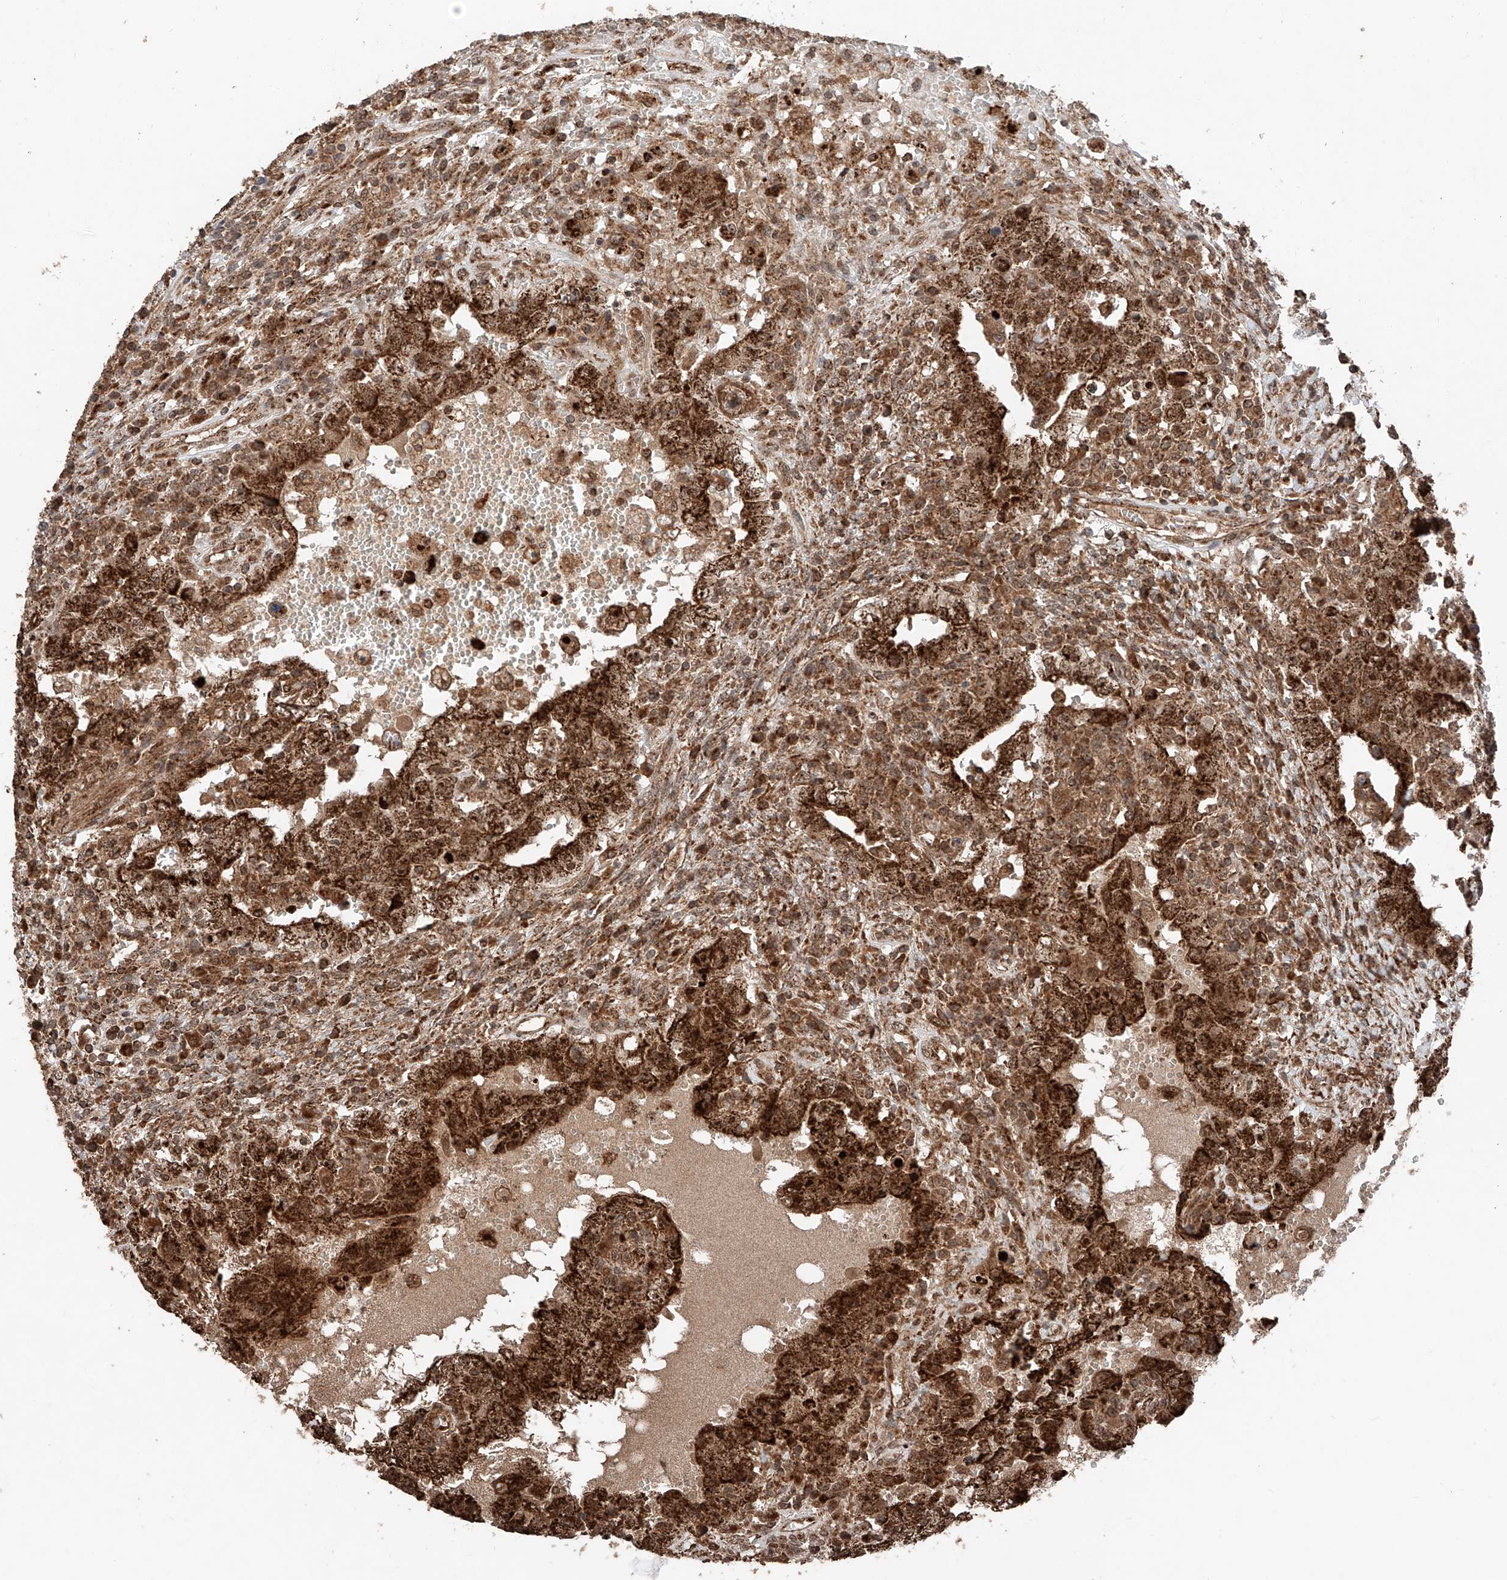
{"staining": {"intensity": "strong", "quantity": ">75%", "location": "cytoplasmic/membranous,nuclear"}, "tissue": "testis cancer", "cell_type": "Tumor cells", "image_type": "cancer", "snomed": [{"axis": "morphology", "description": "Carcinoma, Embryonal, NOS"}, {"axis": "topography", "description": "Testis"}], "caption": "About >75% of tumor cells in human embryonal carcinoma (testis) show strong cytoplasmic/membranous and nuclear protein staining as visualized by brown immunohistochemical staining.", "gene": "ZSCAN29", "patient": {"sex": "male", "age": 26}}